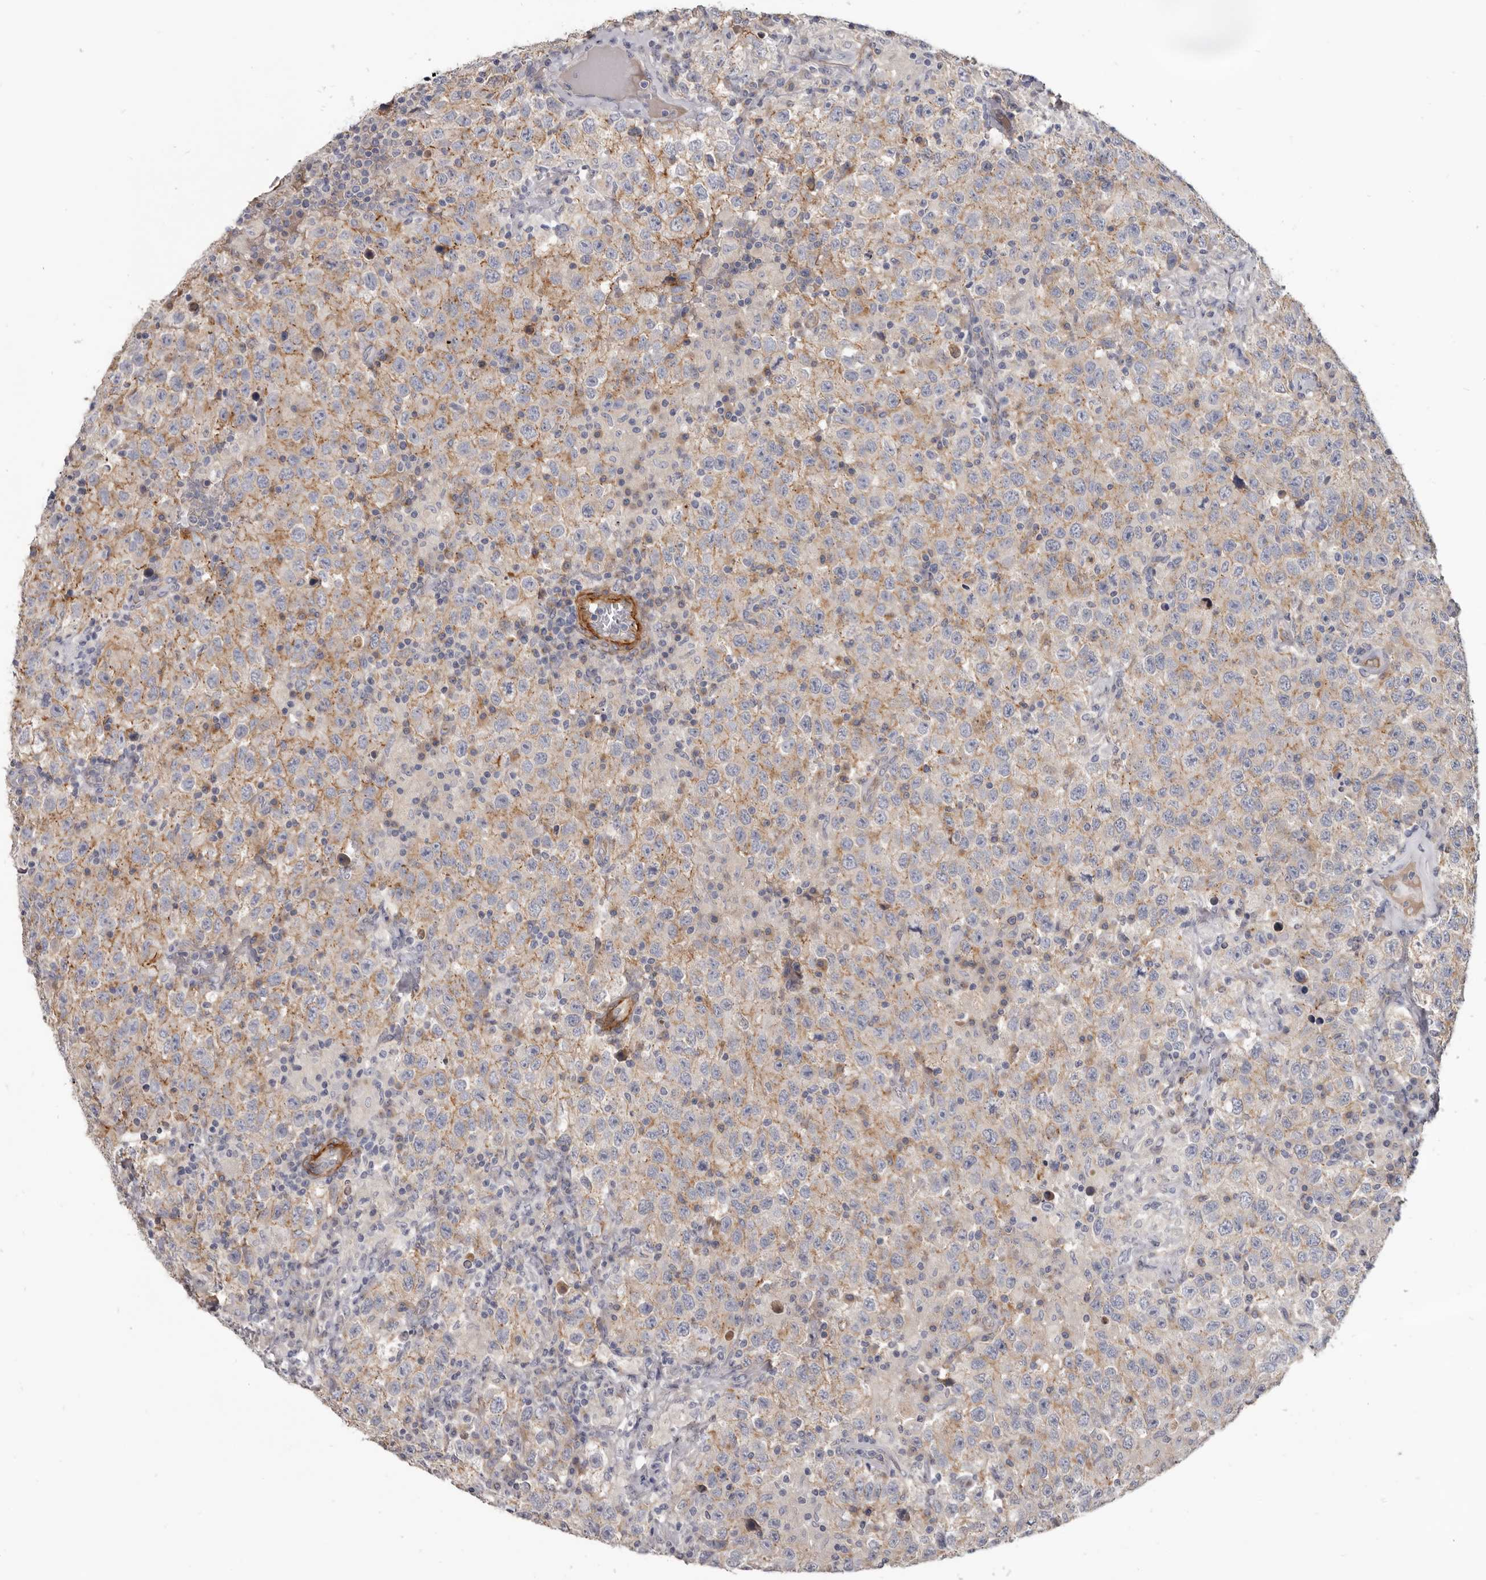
{"staining": {"intensity": "weak", "quantity": "25%-75%", "location": "cytoplasmic/membranous"}, "tissue": "testis cancer", "cell_type": "Tumor cells", "image_type": "cancer", "snomed": [{"axis": "morphology", "description": "Seminoma, NOS"}, {"axis": "topography", "description": "Testis"}], "caption": "Seminoma (testis) stained with a brown dye exhibits weak cytoplasmic/membranous positive positivity in about 25%-75% of tumor cells.", "gene": "CGN", "patient": {"sex": "male", "age": 41}}